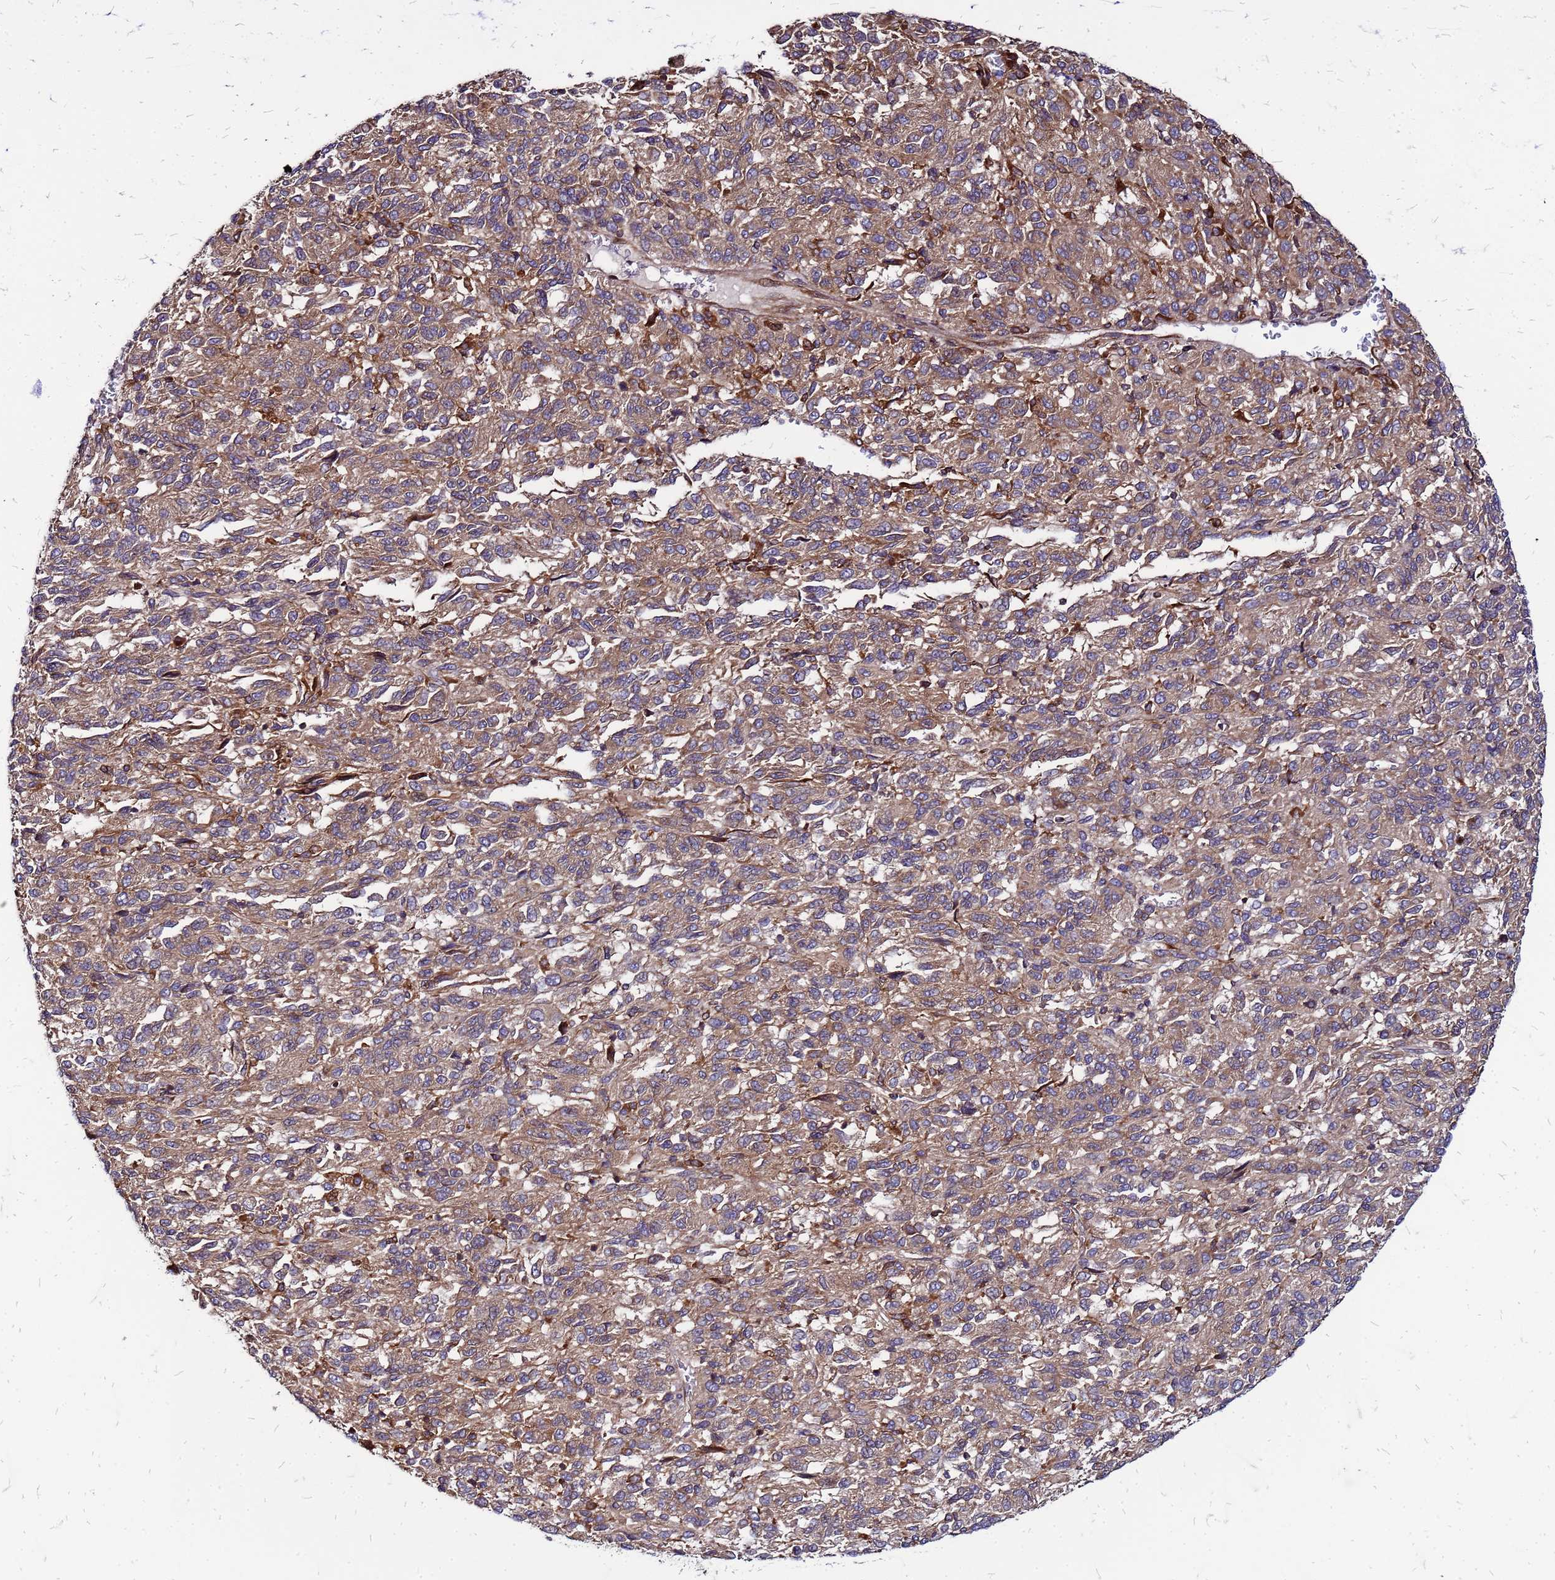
{"staining": {"intensity": "weak", "quantity": ">75%", "location": "cytoplasmic/membranous"}, "tissue": "melanoma", "cell_type": "Tumor cells", "image_type": "cancer", "snomed": [{"axis": "morphology", "description": "Malignant melanoma, Metastatic site"}, {"axis": "topography", "description": "Lung"}], "caption": "Immunohistochemistry (IHC) (DAB (3,3'-diaminobenzidine)) staining of melanoma shows weak cytoplasmic/membranous protein staining in about >75% of tumor cells.", "gene": "CYBC1", "patient": {"sex": "male", "age": 64}}